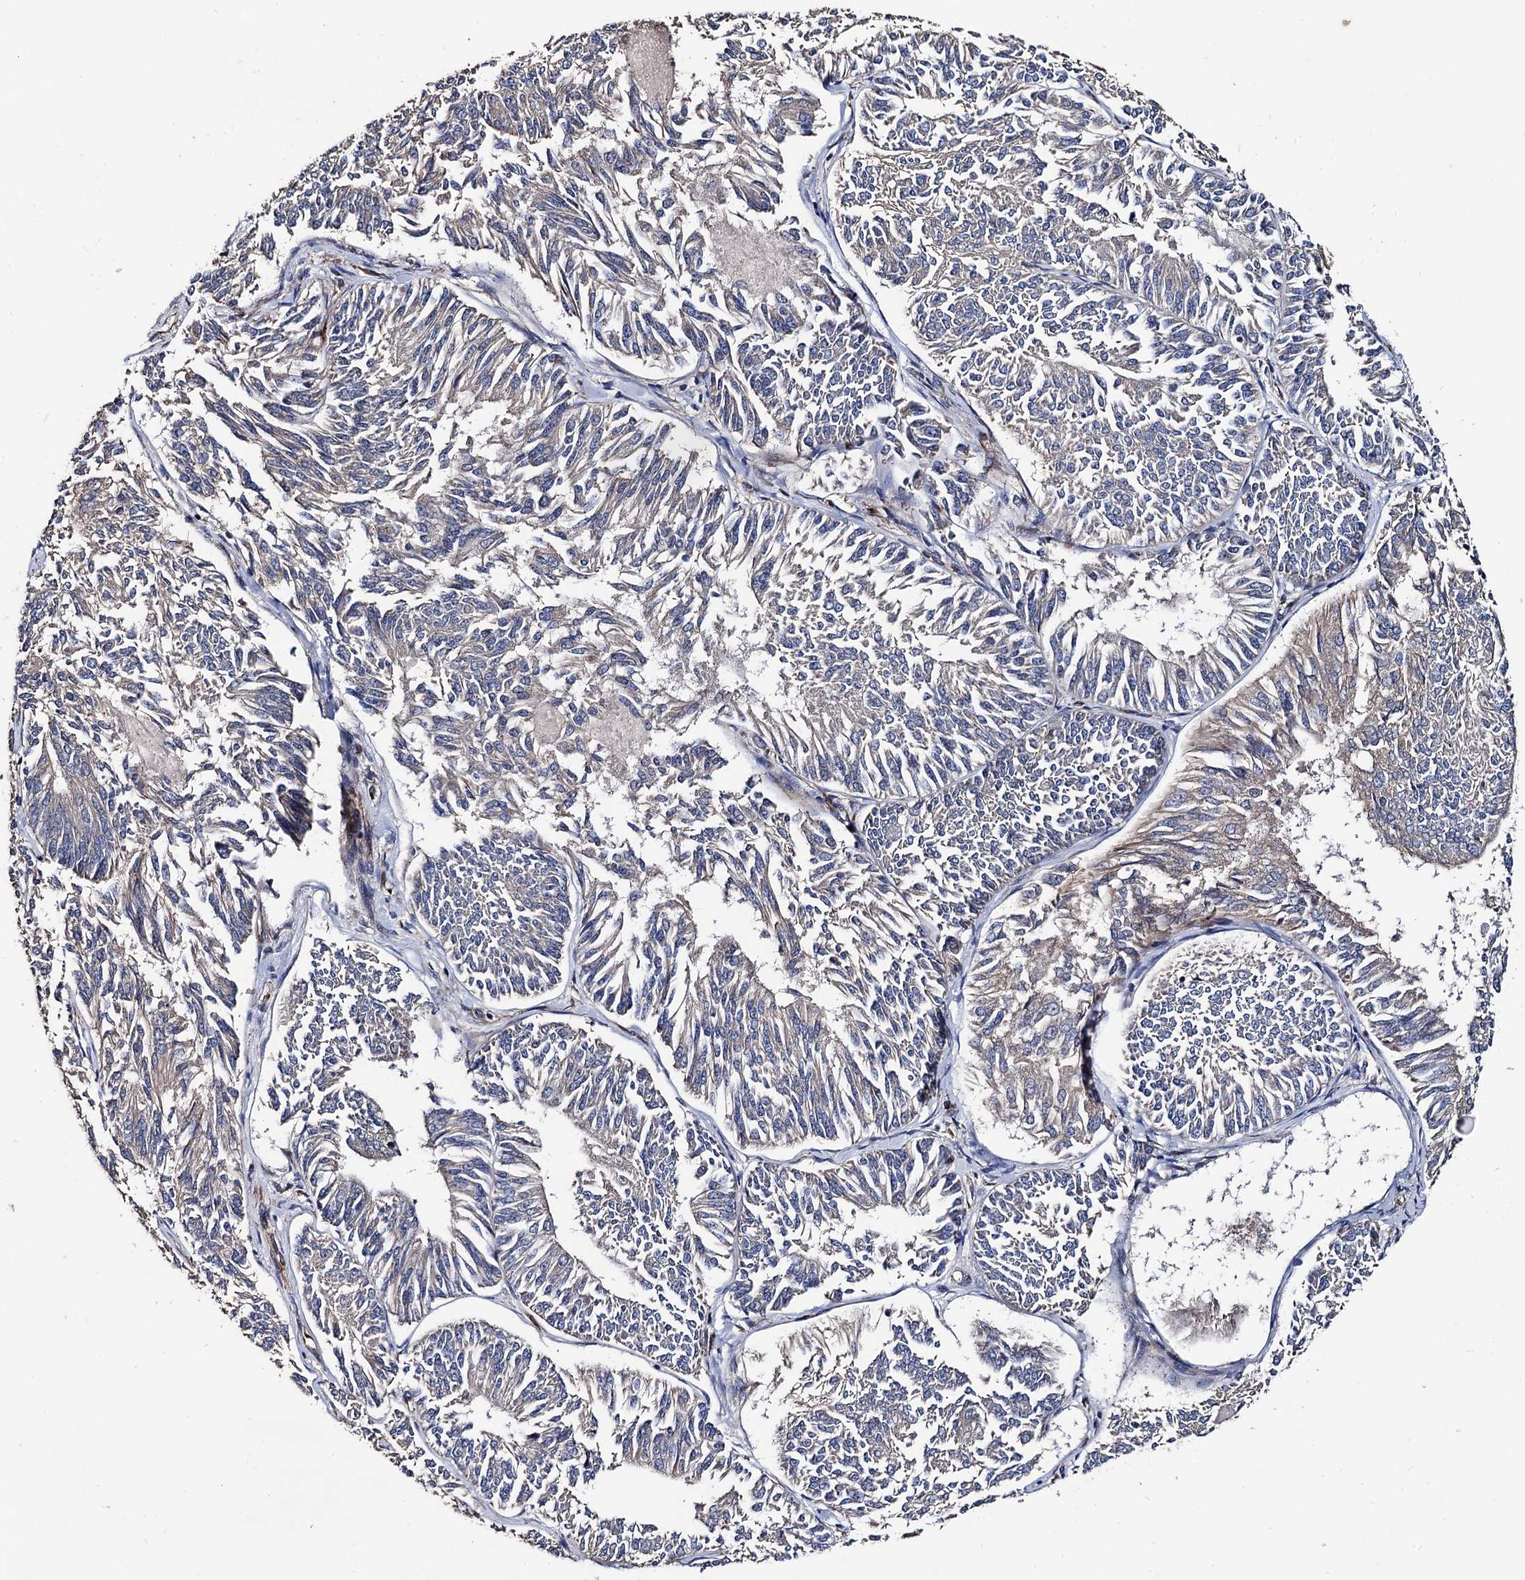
{"staining": {"intensity": "weak", "quantity": "<25%", "location": "cytoplasmic/membranous"}, "tissue": "endometrial cancer", "cell_type": "Tumor cells", "image_type": "cancer", "snomed": [{"axis": "morphology", "description": "Adenocarcinoma, NOS"}, {"axis": "topography", "description": "Endometrium"}], "caption": "Adenocarcinoma (endometrial) stained for a protein using IHC reveals no staining tumor cells.", "gene": "RASSF1", "patient": {"sex": "female", "age": 58}}